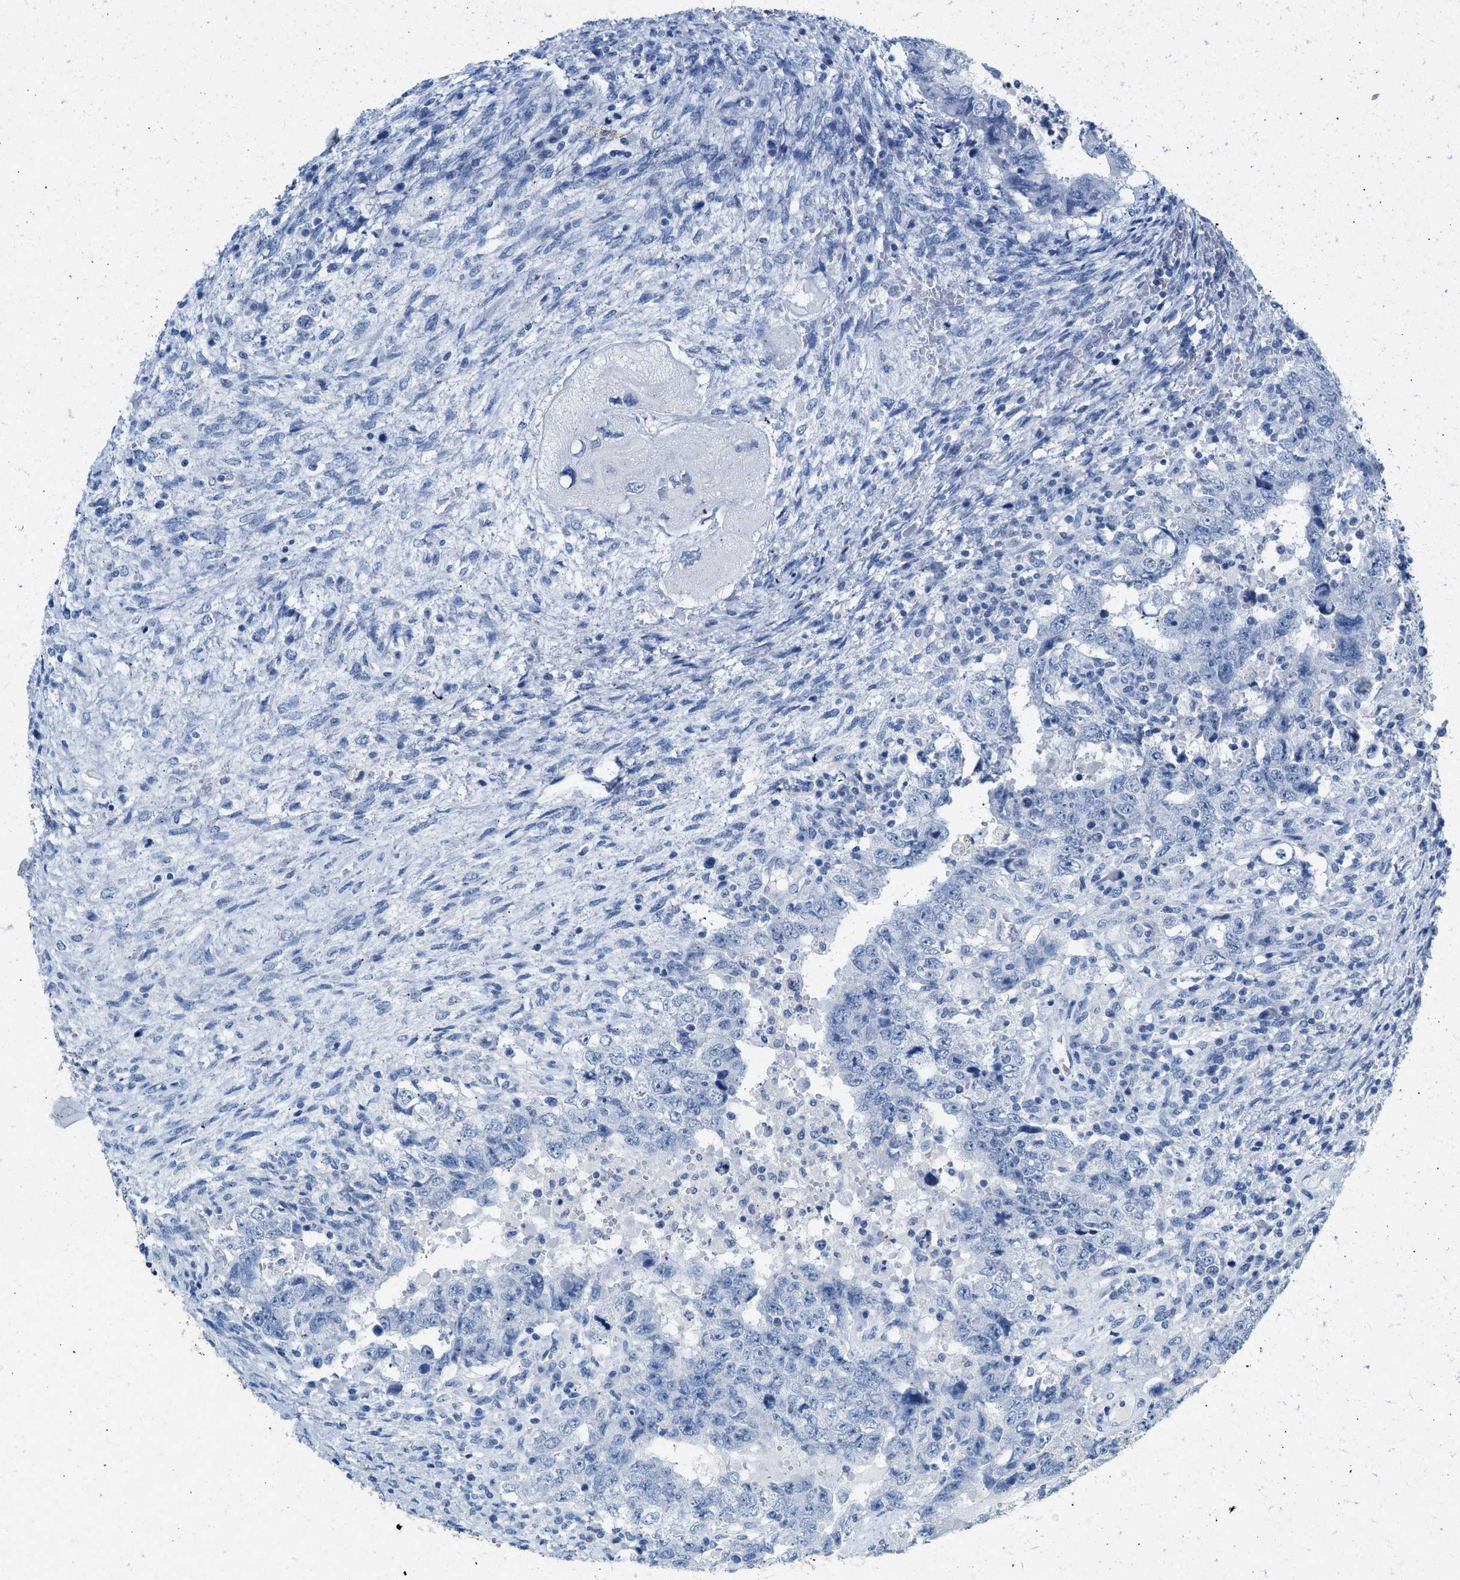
{"staining": {"intensity": "negative", "quantity": "none", "location": "none"}, "tissue": "testis cancer", "cell_type": "Tumor cells", "image_type": "cancer", "snomed": [{"axis": "morphology", "description": "Carcinoma, Embryonal, NOS"}, {"axis": "topography", "description": "Testis"}], "caption": "This is an immunohistochemistry micrograph of human testis embryonal carcinoma. There is no positivity in tumor cells.", "gene": "HHATL", "patient": {"sex": "male", "age": 26}}